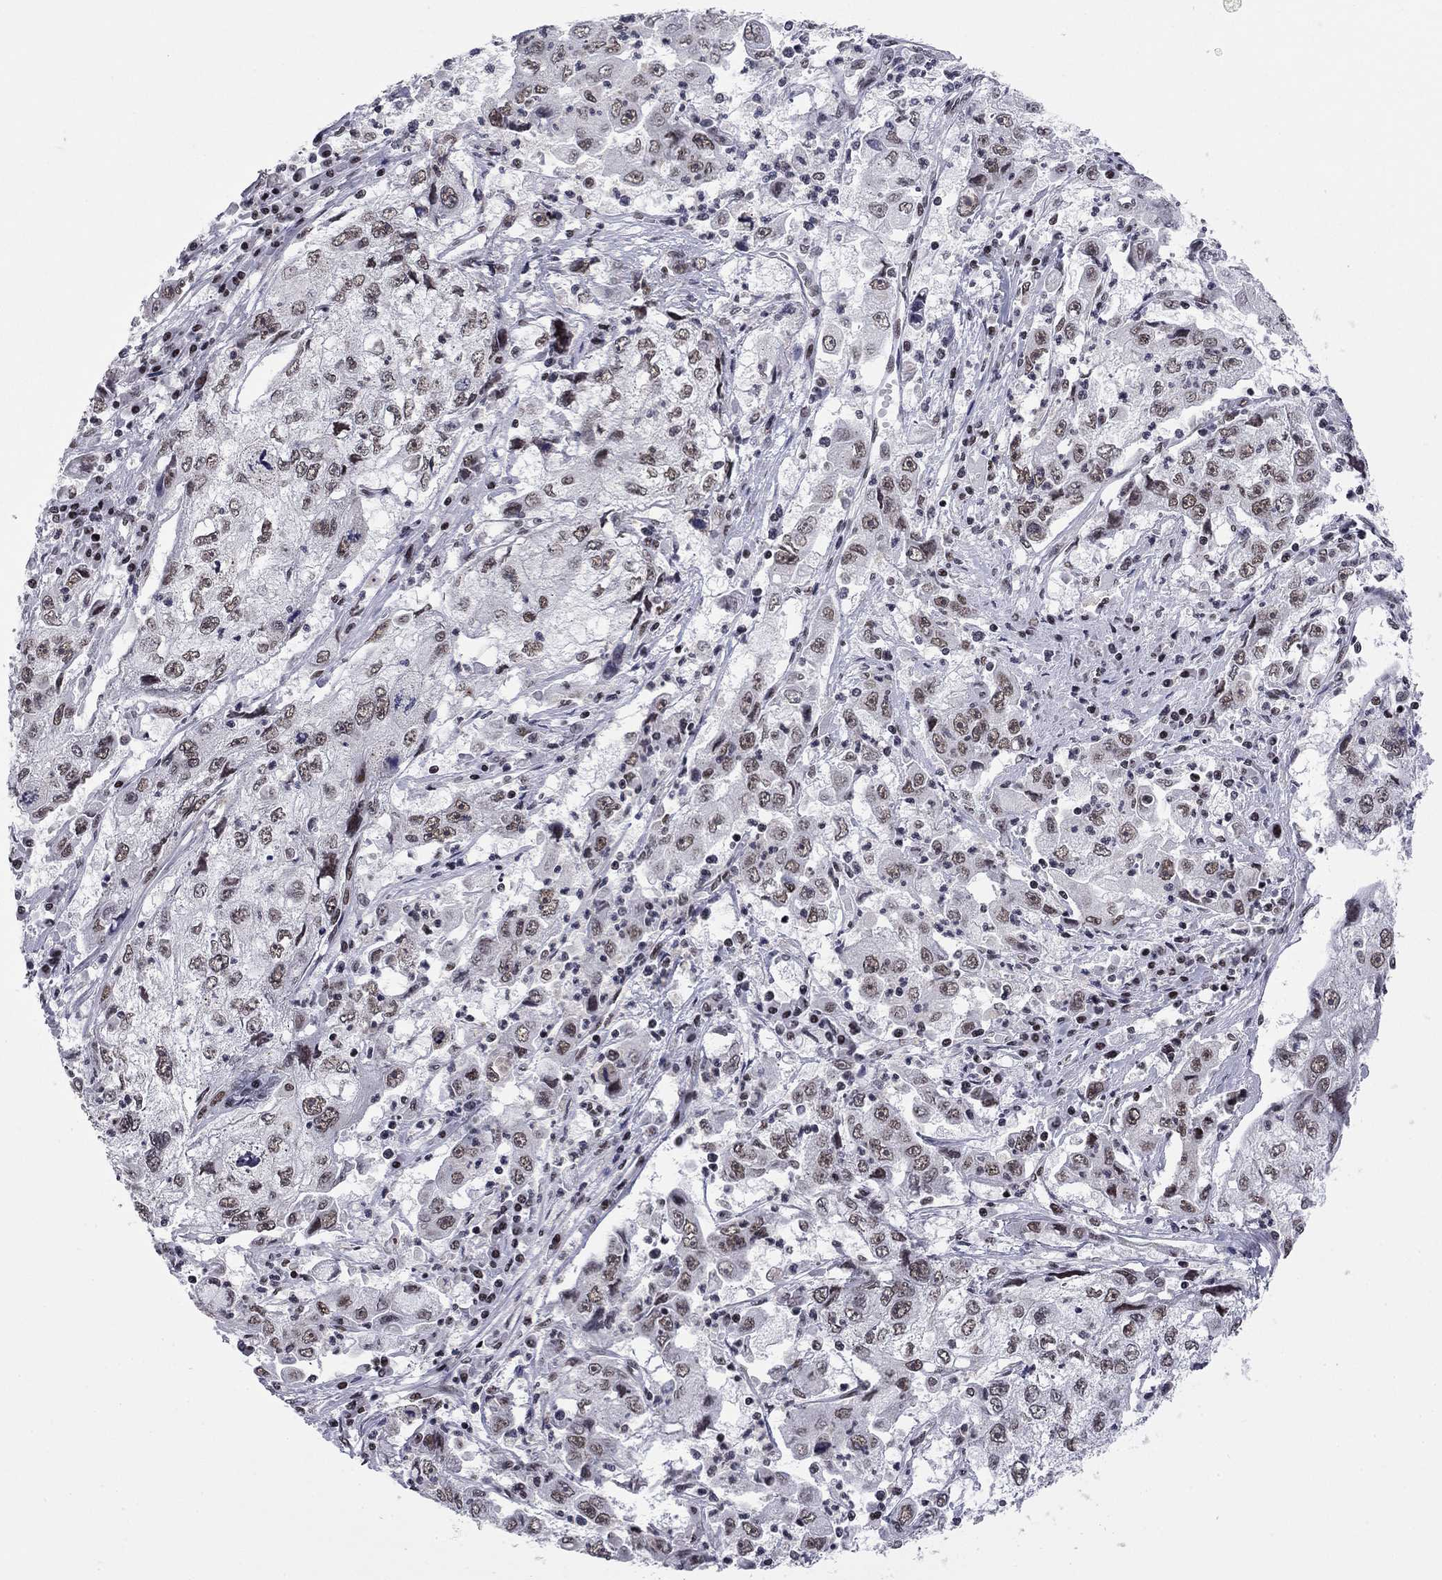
{"staining": {"intensity": "moderate", "quantity": "<25%", "location": "nuclear"}, "tissue": "cervical cancer", "cell_type": "Tumor cells", "image_type": "cancer", "snomed": [{"axis": "morphology", "description": "Squamous cell carcinoma, NOS"}, {"axis": "topography", "description": "Cervix"}], "caption": "Brown immunohistochemical staining in cervical squamous cell carcinoma demonstrates moderate nuclear positivity in about <25% of tumor cells.", "gene": "ETV5", "patient": {"sex": "female", "age": 36}}